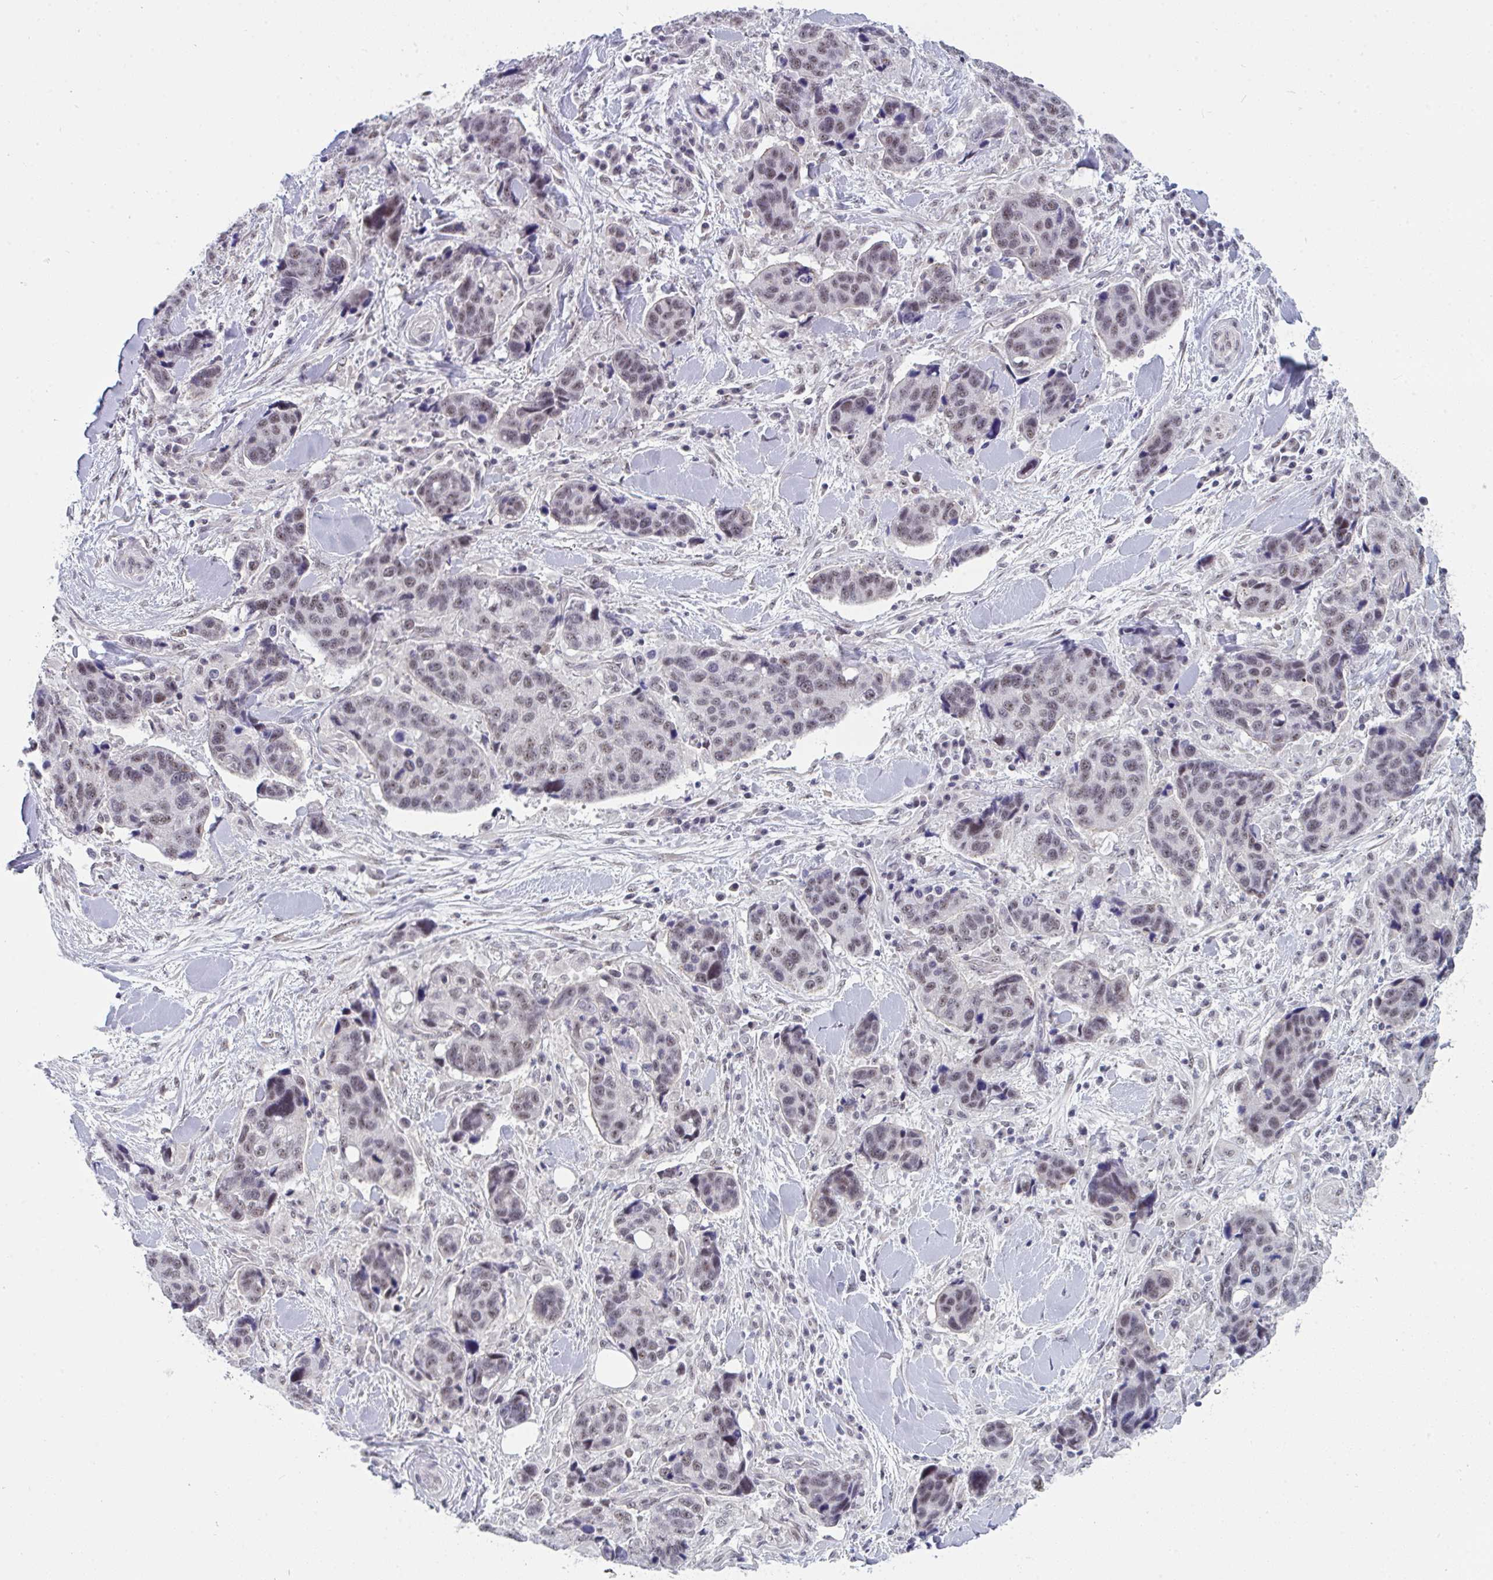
{"staining": {"intensity": "weak", "quantity": "<25%", "location": "nuclear"}, "tissue": "lung cancer", "cell_type": "Tumor cells", "image_type": "cancer", "snomed": [{"axis": "morphology", "description": "Squamous cell carcinoma, NOS"}, {"axis": "topography", "description": "Lymph node"}, {"axis": "topography", "description": "Lung"}], "caption": "Human squamous cell carcinoma (lung) stained for a protein using IHC shows no expression in tumor cells.", "gene": "PRR14", "patient": {"sex": "male", "age": 61}}